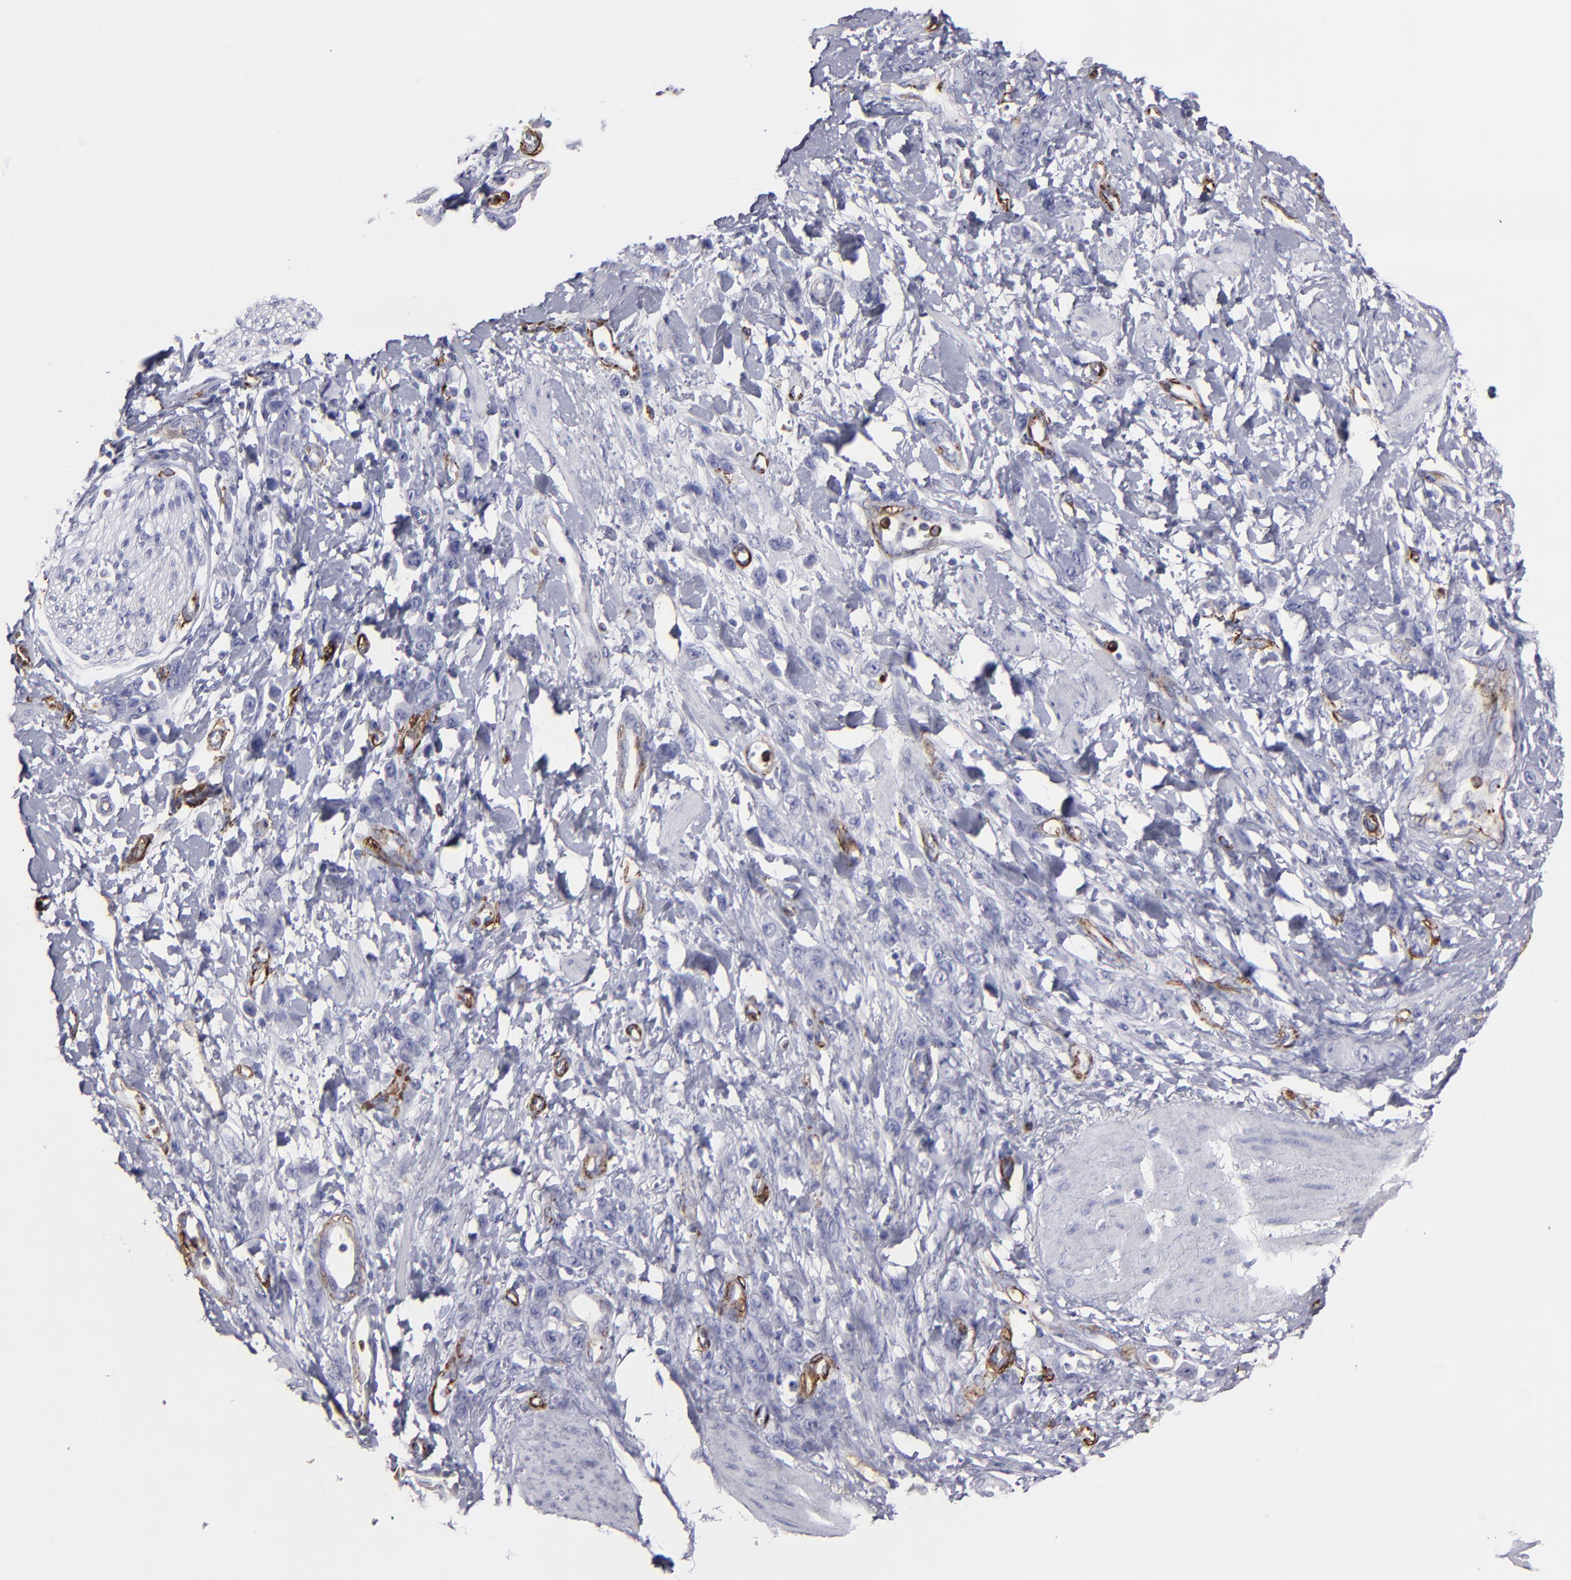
{"staining": {"intensity": "negative", "quantity": "none", "location": "none"}, "tissue": "stomach cancer", "cell_type": "Tumor cells", "image_type": "cancer", "snomed": [{"axis": "morphology", "description": "Normal tissue, NOS"}, {"axis": "morphology", "description": "Adenocarcinoma, NOS"}, {"axis": "topography", "description": "Stomach"}], "caption": "Image shows no significant protein expression in tumor cells of stomach adenocarcinoma. (DAB (3,3'-diaminobenzidine) immunohistochemistry (IHC) with hematoxylin counter stain).", "gene": "CD36", "patient": {"sex": "male", "age": 82}}